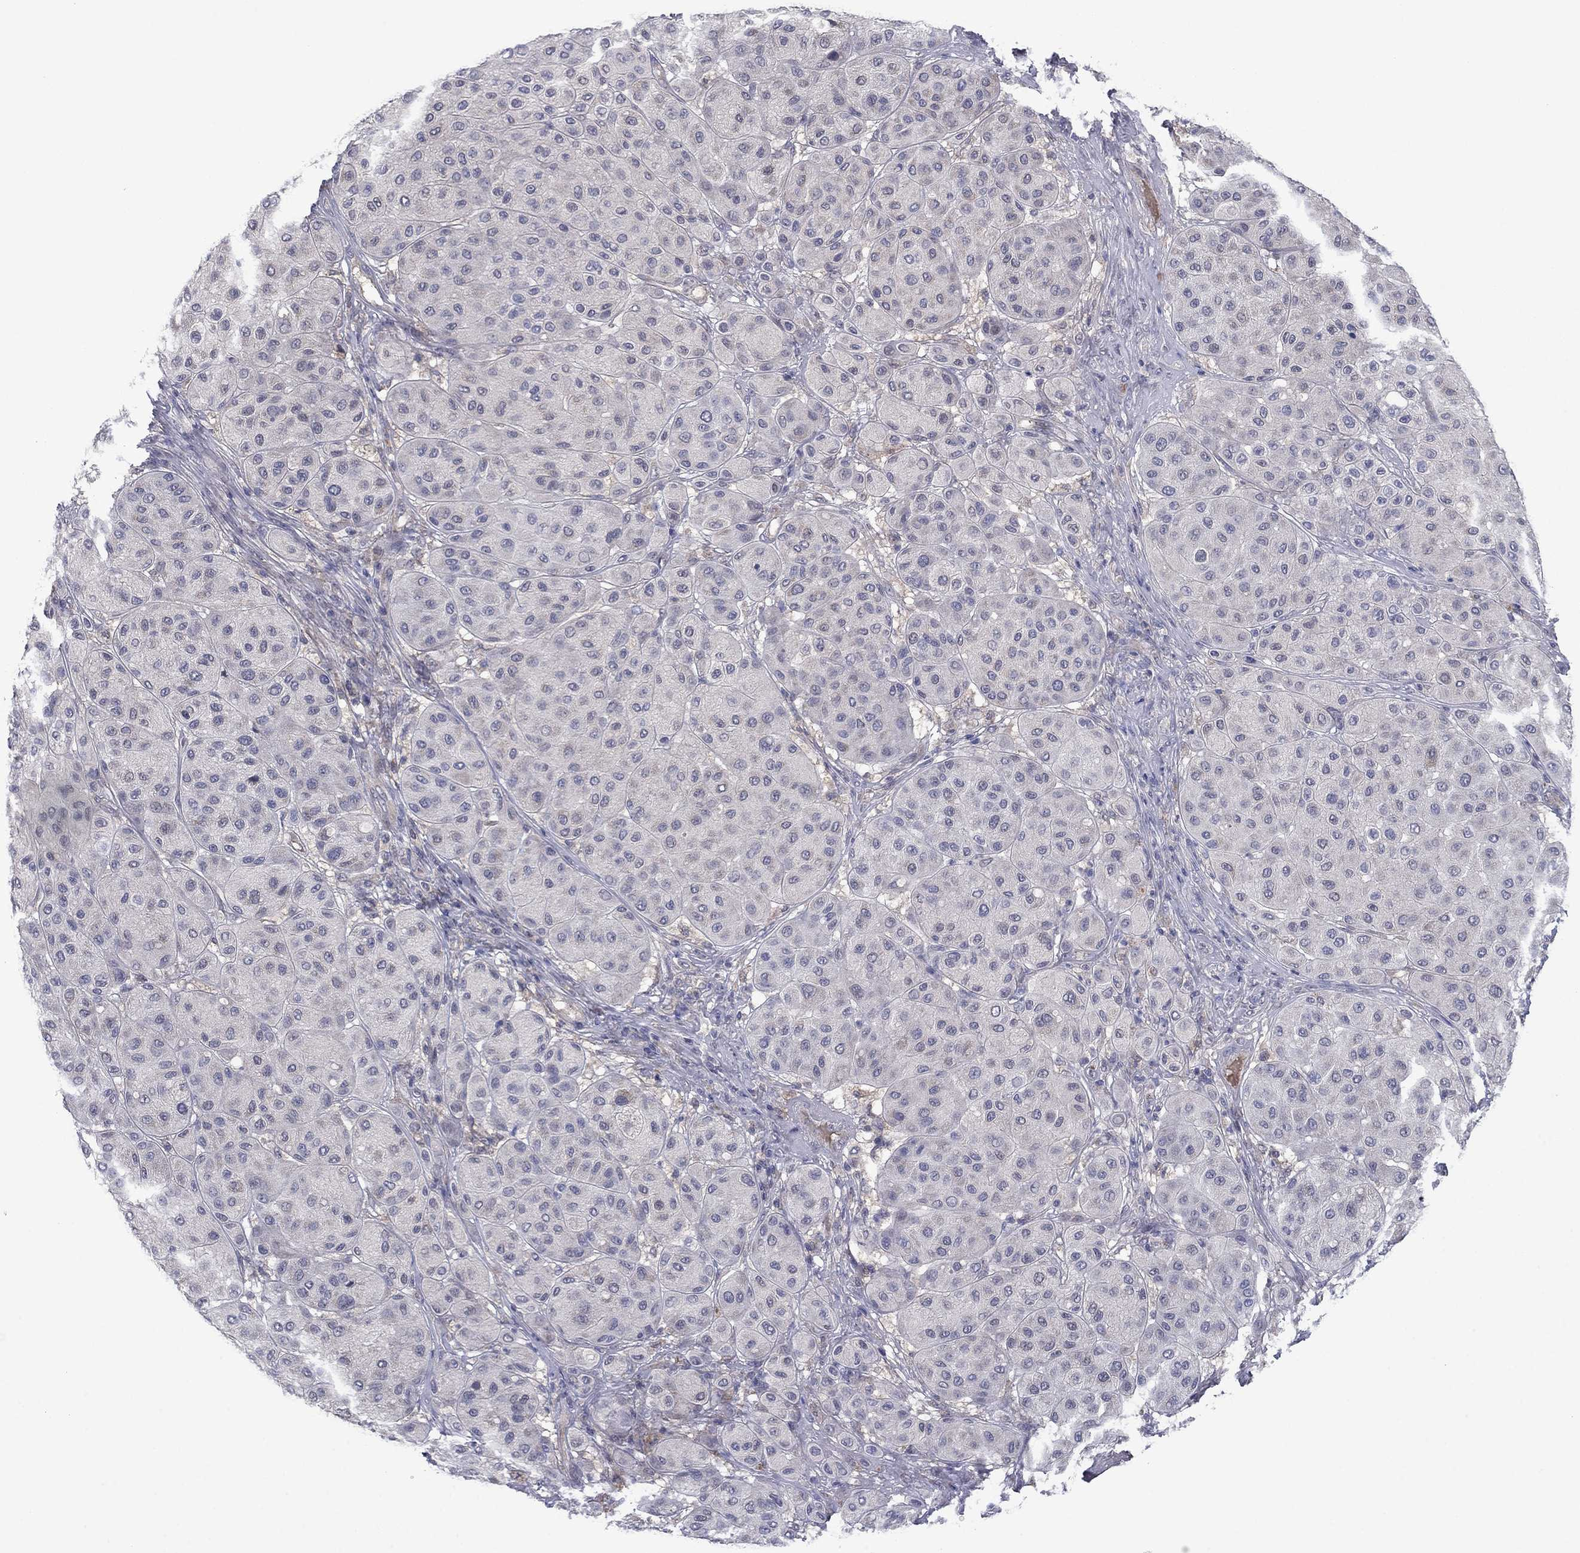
{"staining": {"intensity": "negative", "quantity": "none", "location": "none"}, "tissue": "melanoma", "cell_type": "Tumor cells", "image_type": "cancer", "snomed": [{"axis": "morphology", "description": "Malignant melanoma, Metastatic site"}, {"axis": "topography", "description": "Smooth muscle"}], "caption": "This micrograph is of melanoma stained with immunohistochemistry (IHC) to label a protein in brown with the nuclei are counter-stained blue. There is no staining in tumor cells.", "gene": "GRHPR", "patient": {"sex": "male", "age": 41}}